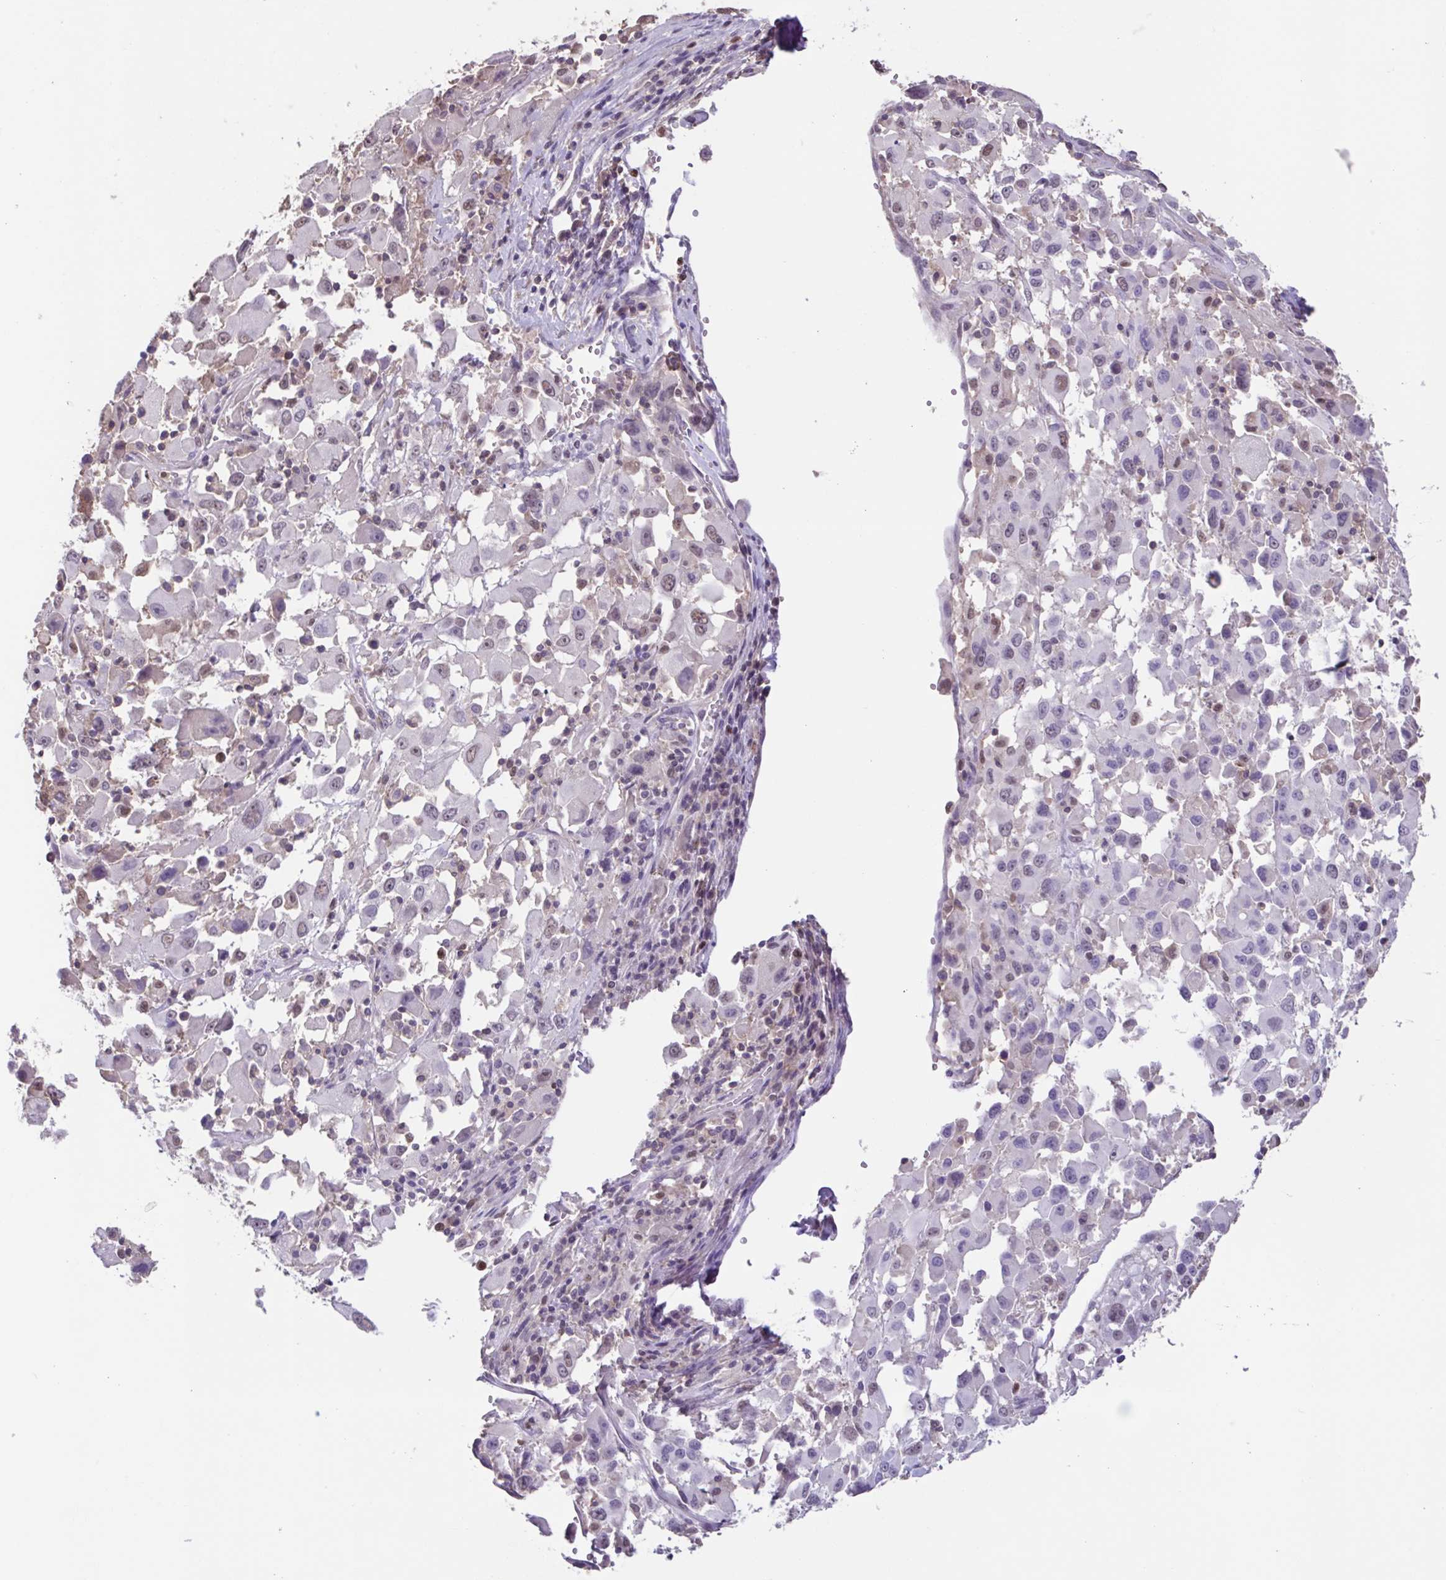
{"staining": {"intensity": "weak", "quantity": "25%-75%", "location": "nuclear"}, "tissue": "melanoma", "cell_type": "Tumor cells", "image_type": "cancer", "snomed": [{"axis": "morphology", "description": "Malignant melanoma, Metastatic site"}, {"axis": "topography", "description": "Soft tissue"}], "caption": "Weak nuclear staining is seen in approximately 25%-75% of tumor cells in melanoma.", "gene": "ACTRT3", "patient": {"sex": "male", "age": 50}}